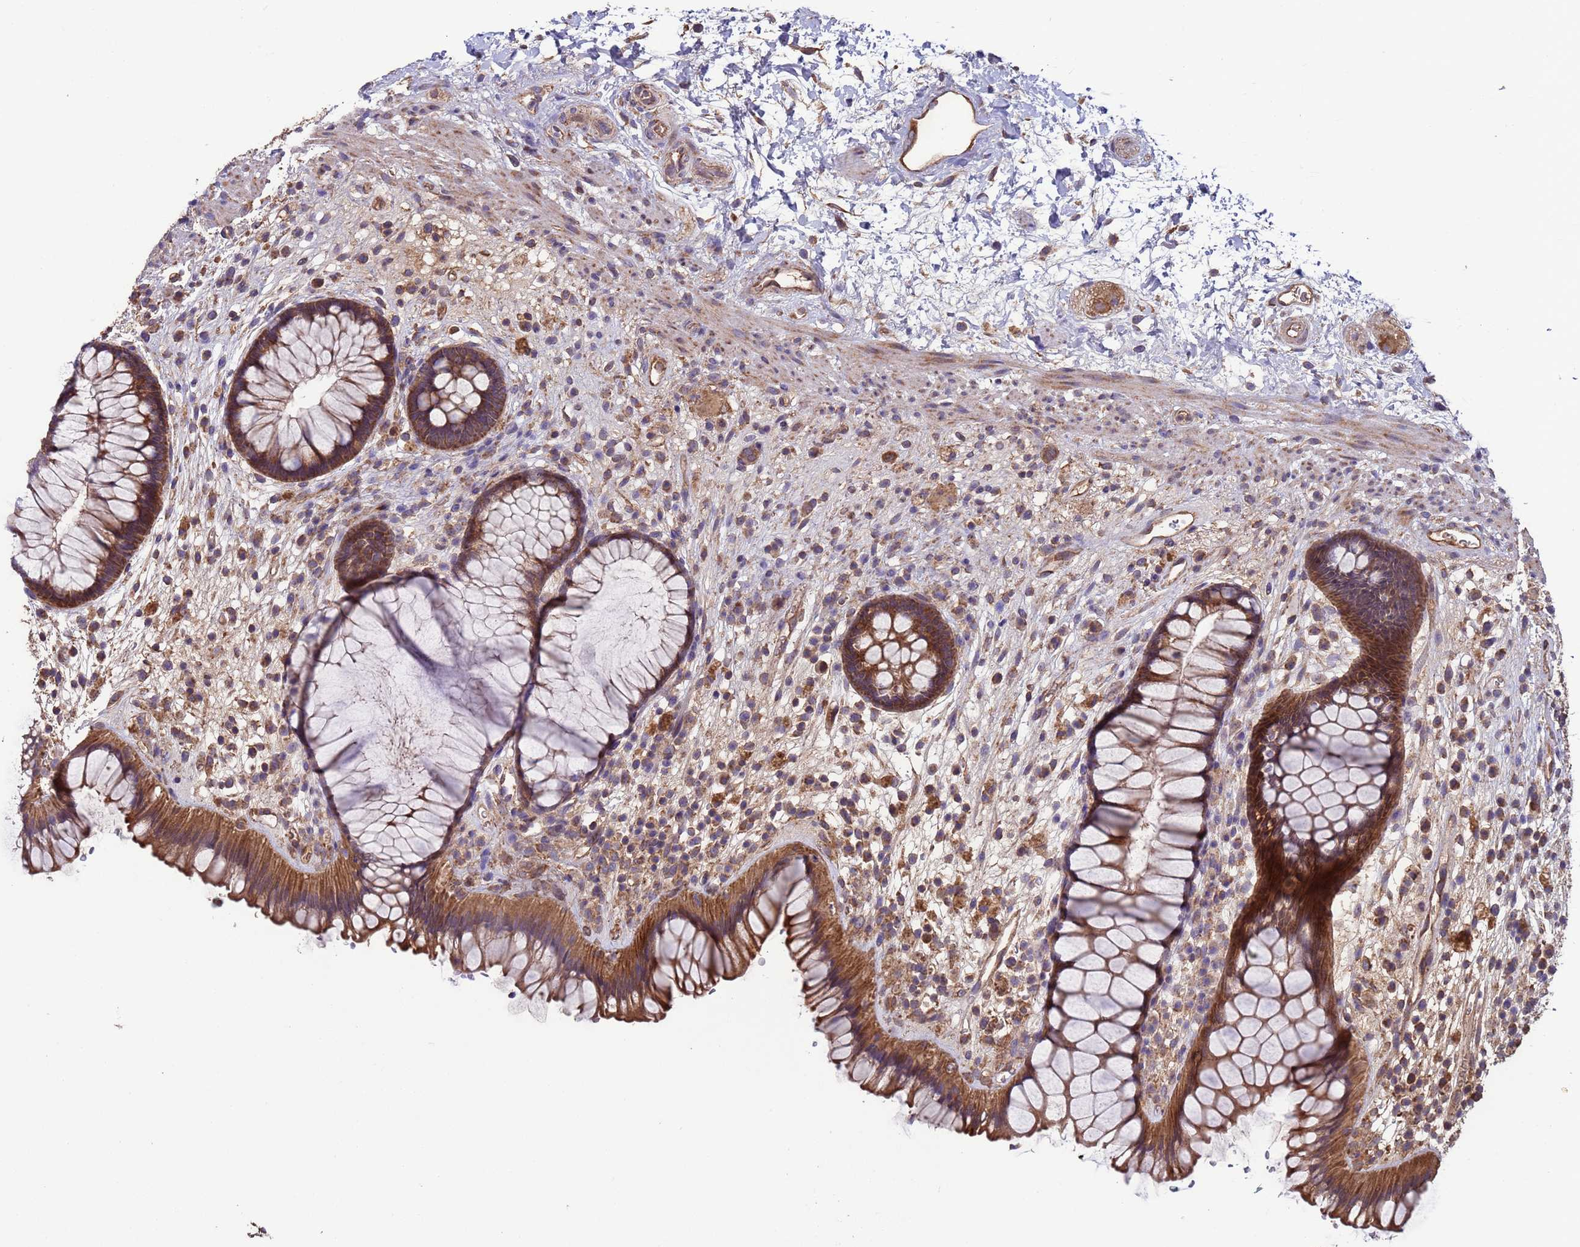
{"staining": {"intensity": "strong", "quantity": ">75%", "location": "cytoplasmic/membranous"}, "tissue": "rectum", "cell_type": "Glandular cells", "image_type": "normal", "snomed": [{"axis": "morphology", "description": "Normal tissue, NOS"}, {"axis": "topography", "description": "Rectum"}], "caption": "An image of rectum stained for a protein demonstrates strong cytoplasmic/membranous brown staining in glandular cells. Using DAB (brown) and hematoxylin (blue) stains, captured at high magnification using brightfield microscopy.", "gene": "EEF1AKMT1", "patient": {"sex": "male", "age": 51}}